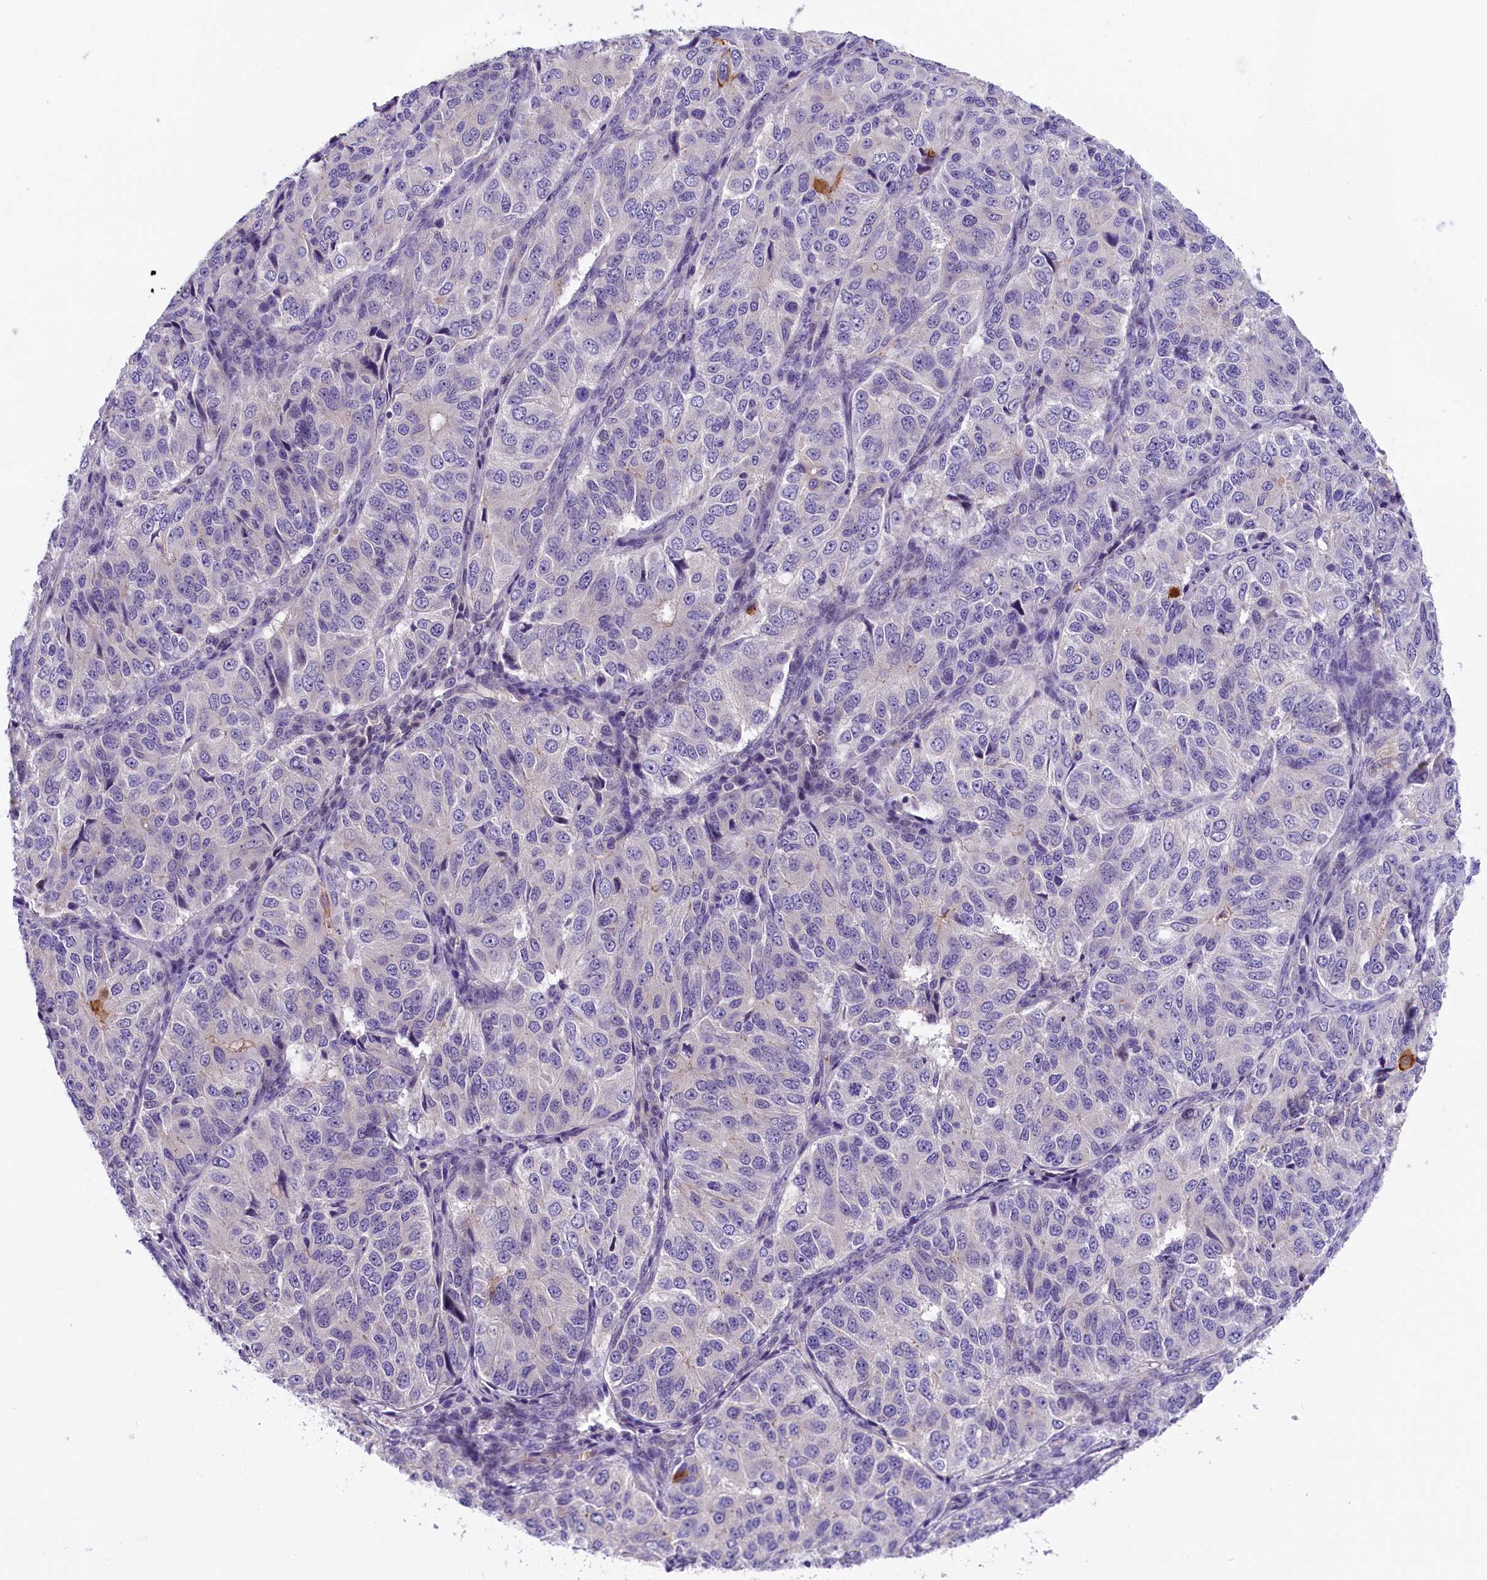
{"staining": {"intensity": "negative", "quantity": "none", "location": "none"}, "tissue": "ovarian cancer", "cell_type": "Tumor cells", "image_type": "cancer", "snomed": [{"axis": "morphology", "description": "Carcinoma, endometroid"}, {"axis": "topography", "description": "Ovary"}], "caption": "An IHC image of endometroid carcinoma (ovarian) is shown. There is no staining in tumor cells of endometroid carcinoma (ovarian).", "gene": "CCDC32", "patient": {"sex": "female", "age": 51}}